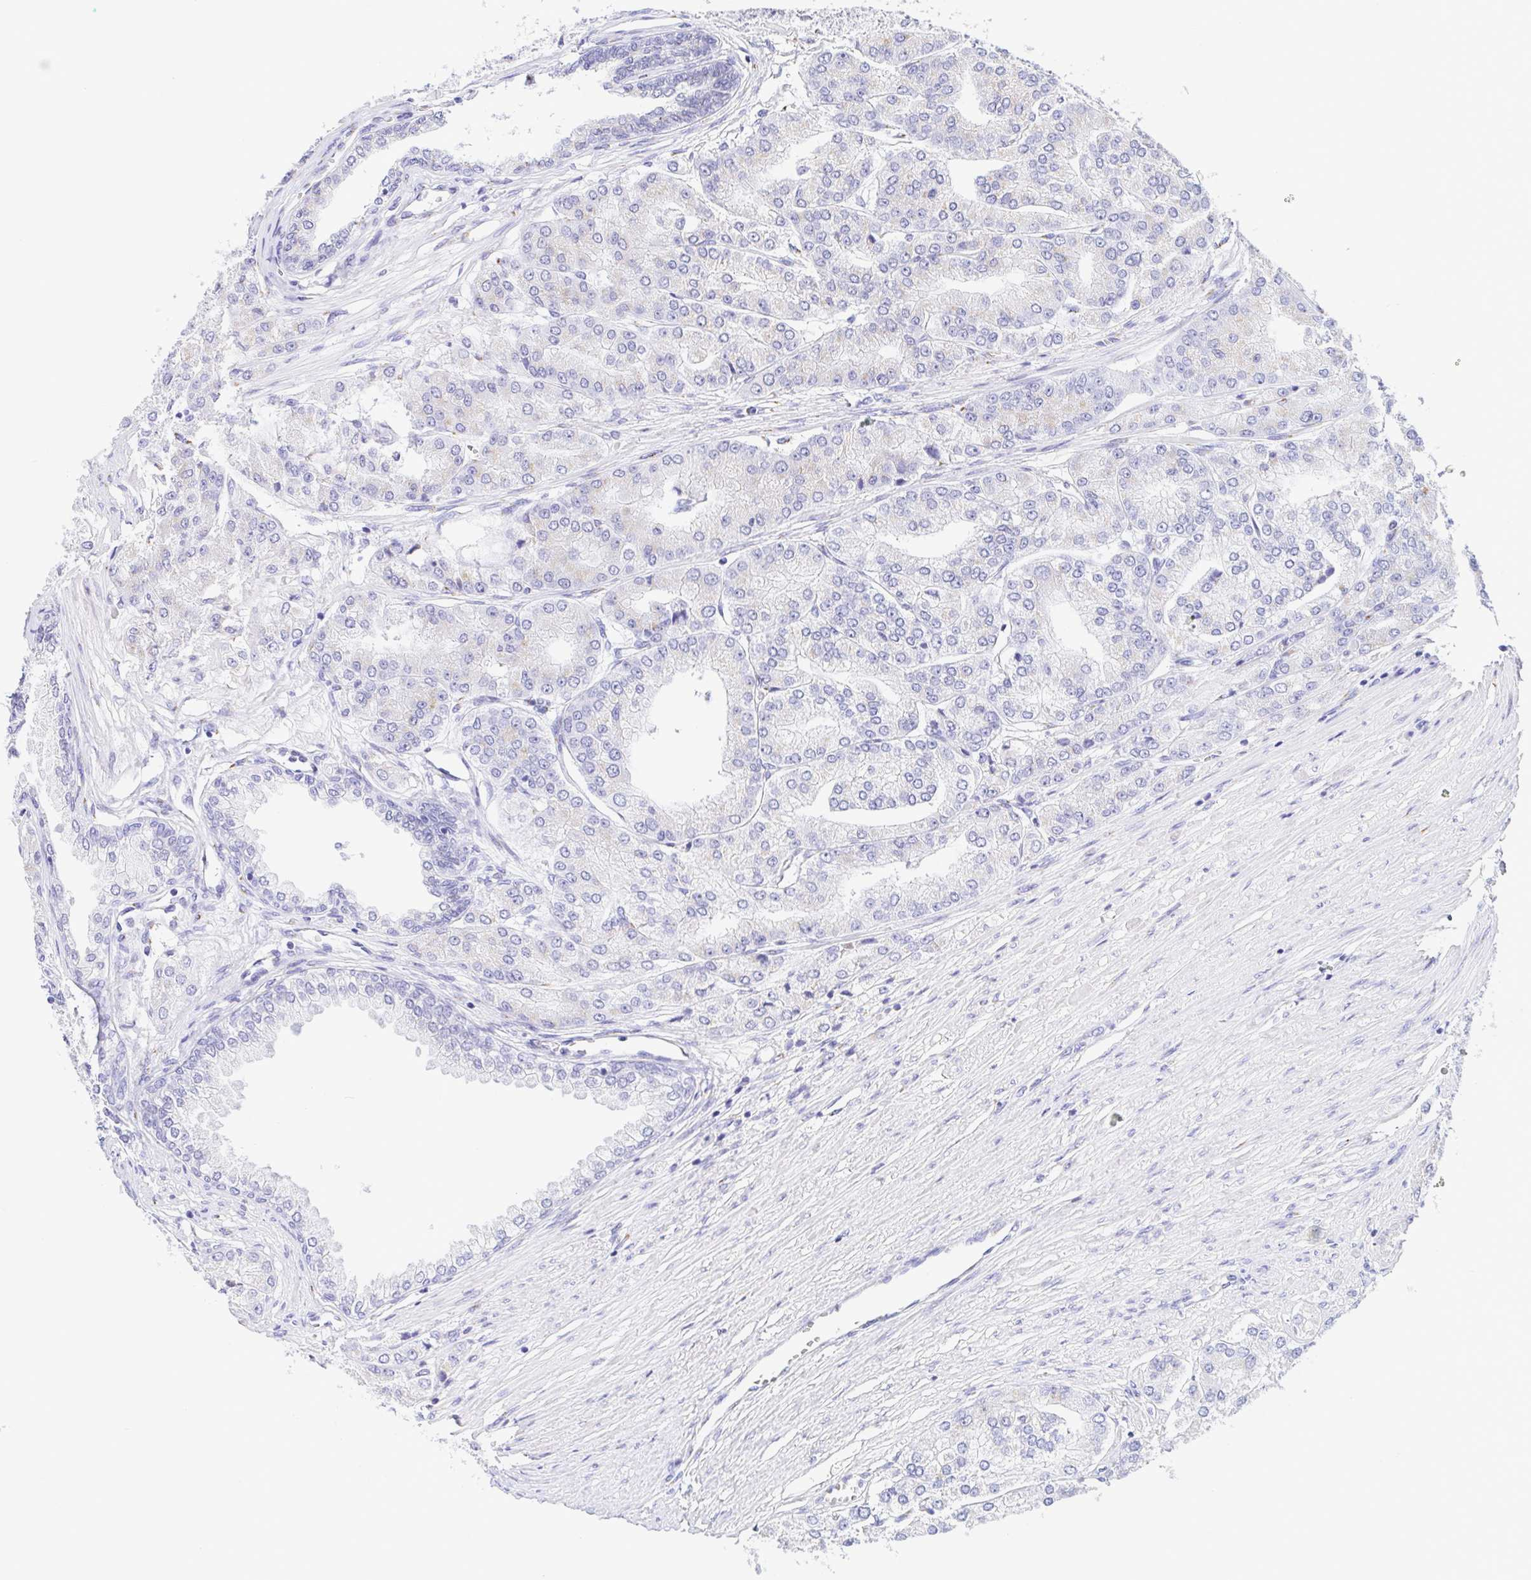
{"staining": {"intensity": "weak", "quantity": "<25%", "location": "cytoplasmic/membranous"}, "tissue": "prostate cancer", "cell_type": "Tumor cells", "image_type": "cancer", "snomed": [{"axis": "morphology", "description": "Adenocarcinoma, High grade"}, {"axis": "topography", "description": "Prostate"}], "caption": "This is an immunohistochemistry (IHC) micrograph of prostate cancer. There is no staining in tumor cells.", "gene": "SULT1B1", "patient": {"sex": "male", "age": 61}}